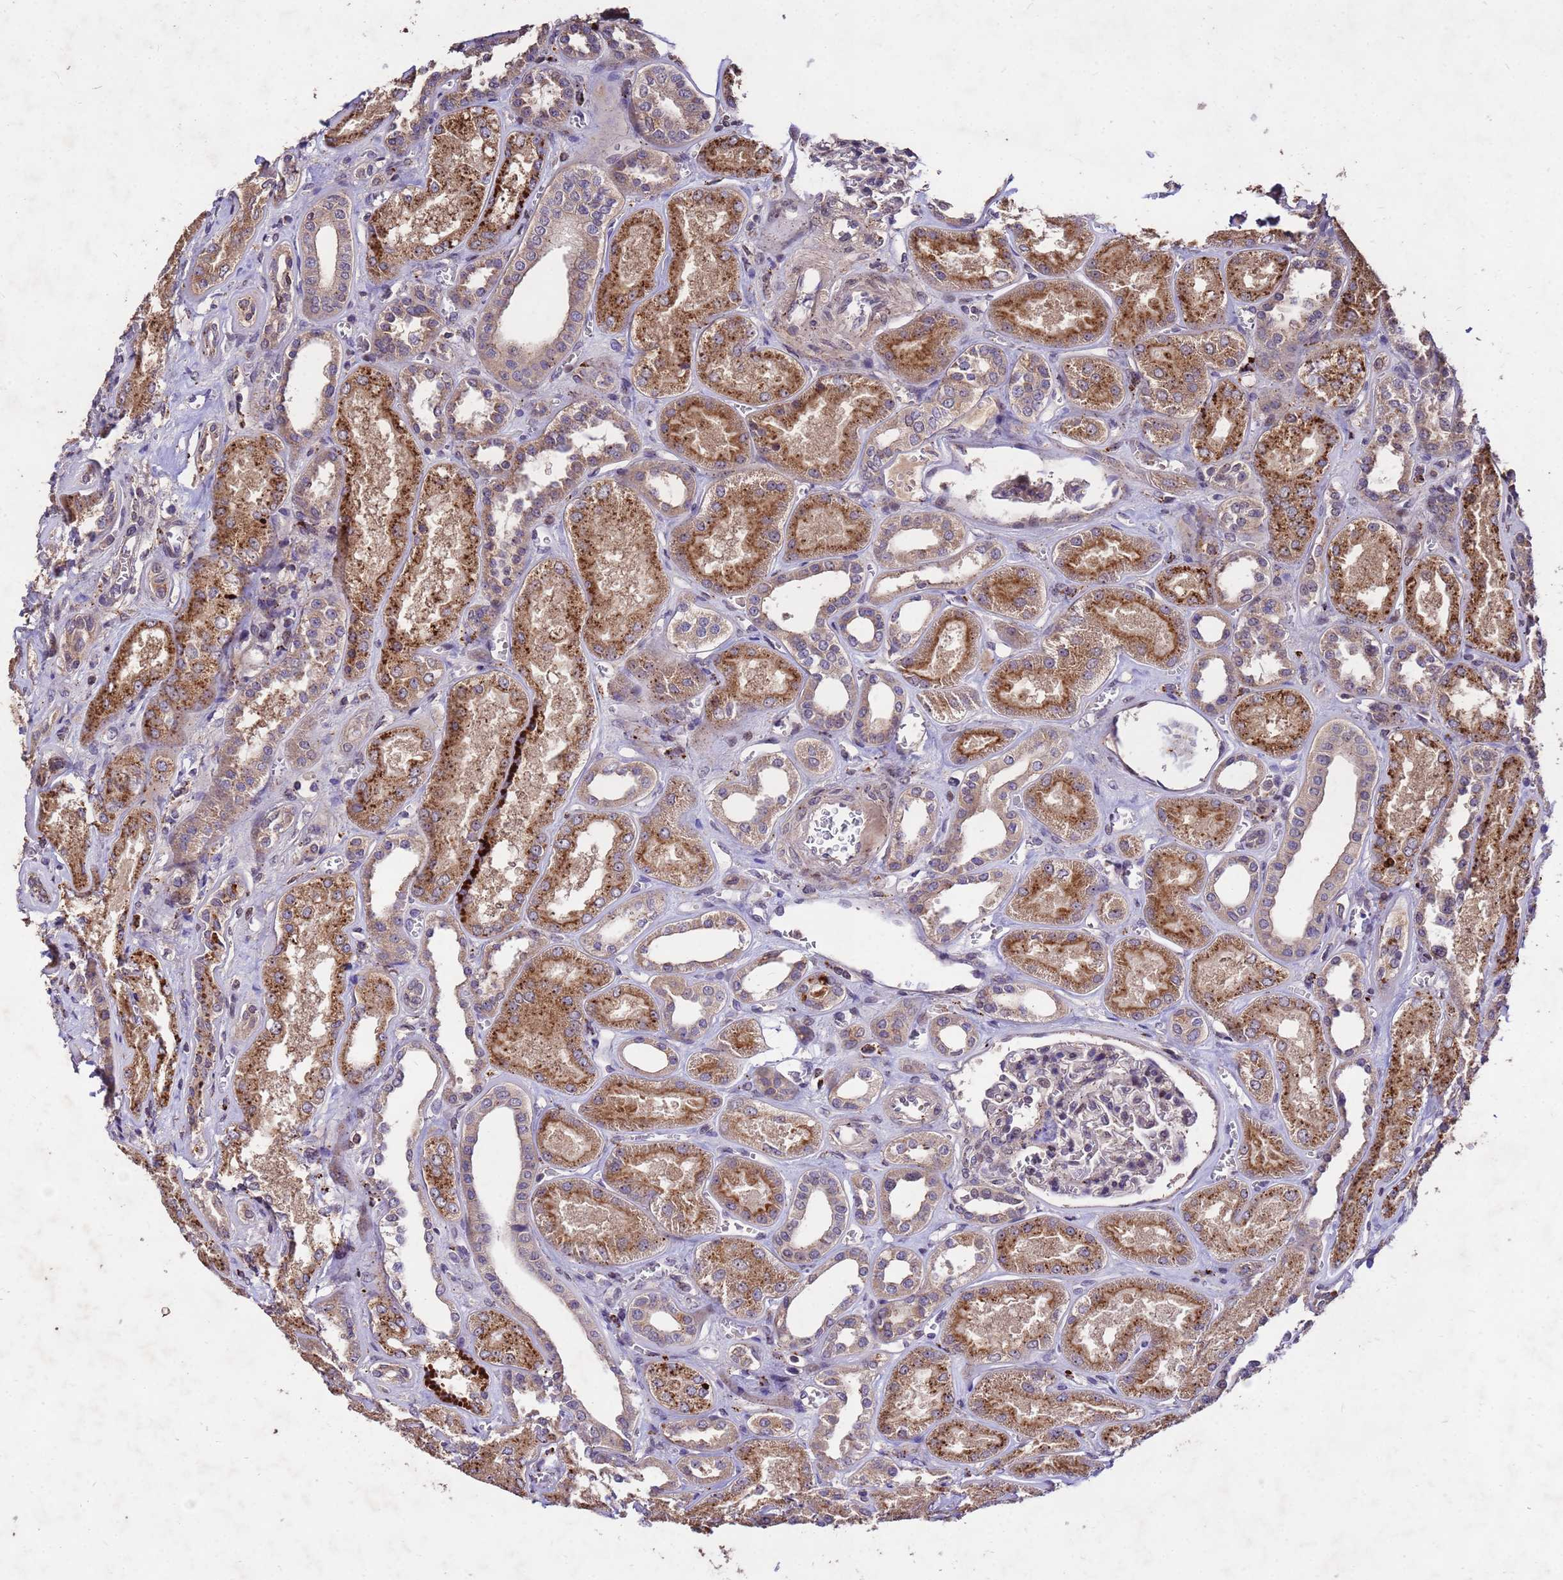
{"staining": {"intensity": "weak", "quantity": "25%-75%", "location": "cytoplasmic/membranous,nuclear"}, "tissue": "kidney", "cell_type": "Cells in glomeruli", "image_type": "normal", "snomed": [{"axis": "morphology", "description": "Normal tissue, NOS"}, {"axis": "morphology", "description": "Adenocarcinoma, NOS"}, {"axis": "topography", "description": "Kidney"}], "caption": "This is a histology image of IHC staining of unremarkable kidney, which shows weak expression in the cytoplasmic/membranous,nuclear of cells in glomeruli.", "gene": "TOR4A", "patient": {"sex": "female", "age": 68}}